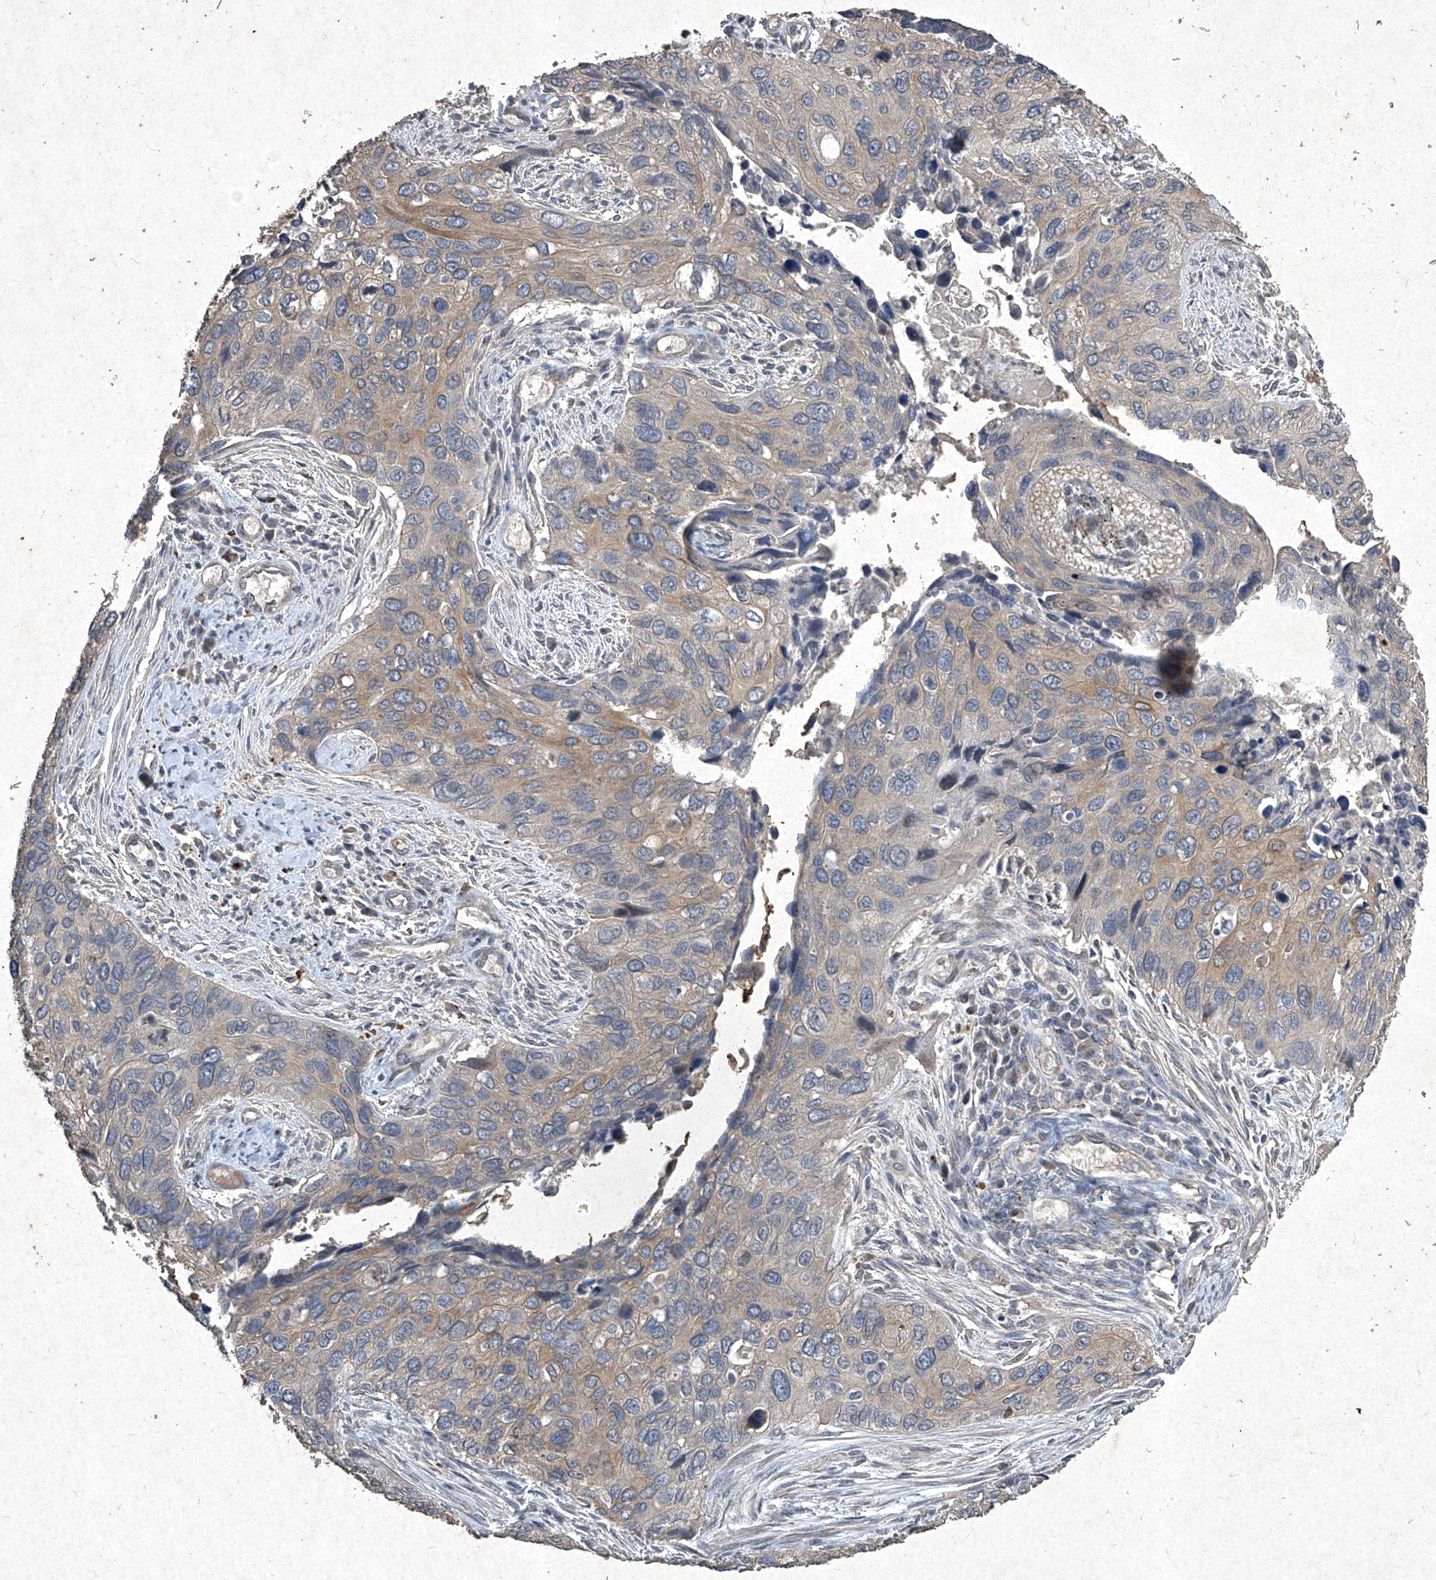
{"staining": {"intensity": "weak", "quantity": "25%-75%", "location": "cytoplasmic/membranous"}, "tissue": "cervical cancer", "cell_type": "Tumor cells", "image_type": "cancer", "snomed": [{"axis": "morphology", "description": "Squamous cell carcinoma, NOS"}, {"axis": "topography", "description": "Cervix"}], "caption": "Tumor cells reveal weak cytoplasmic/membranous expression in about 25%-75% of cells in squamous cell carcinoma (cervical).", "gene": "MED16", "patient": {"sex": "female", "age": 55}}